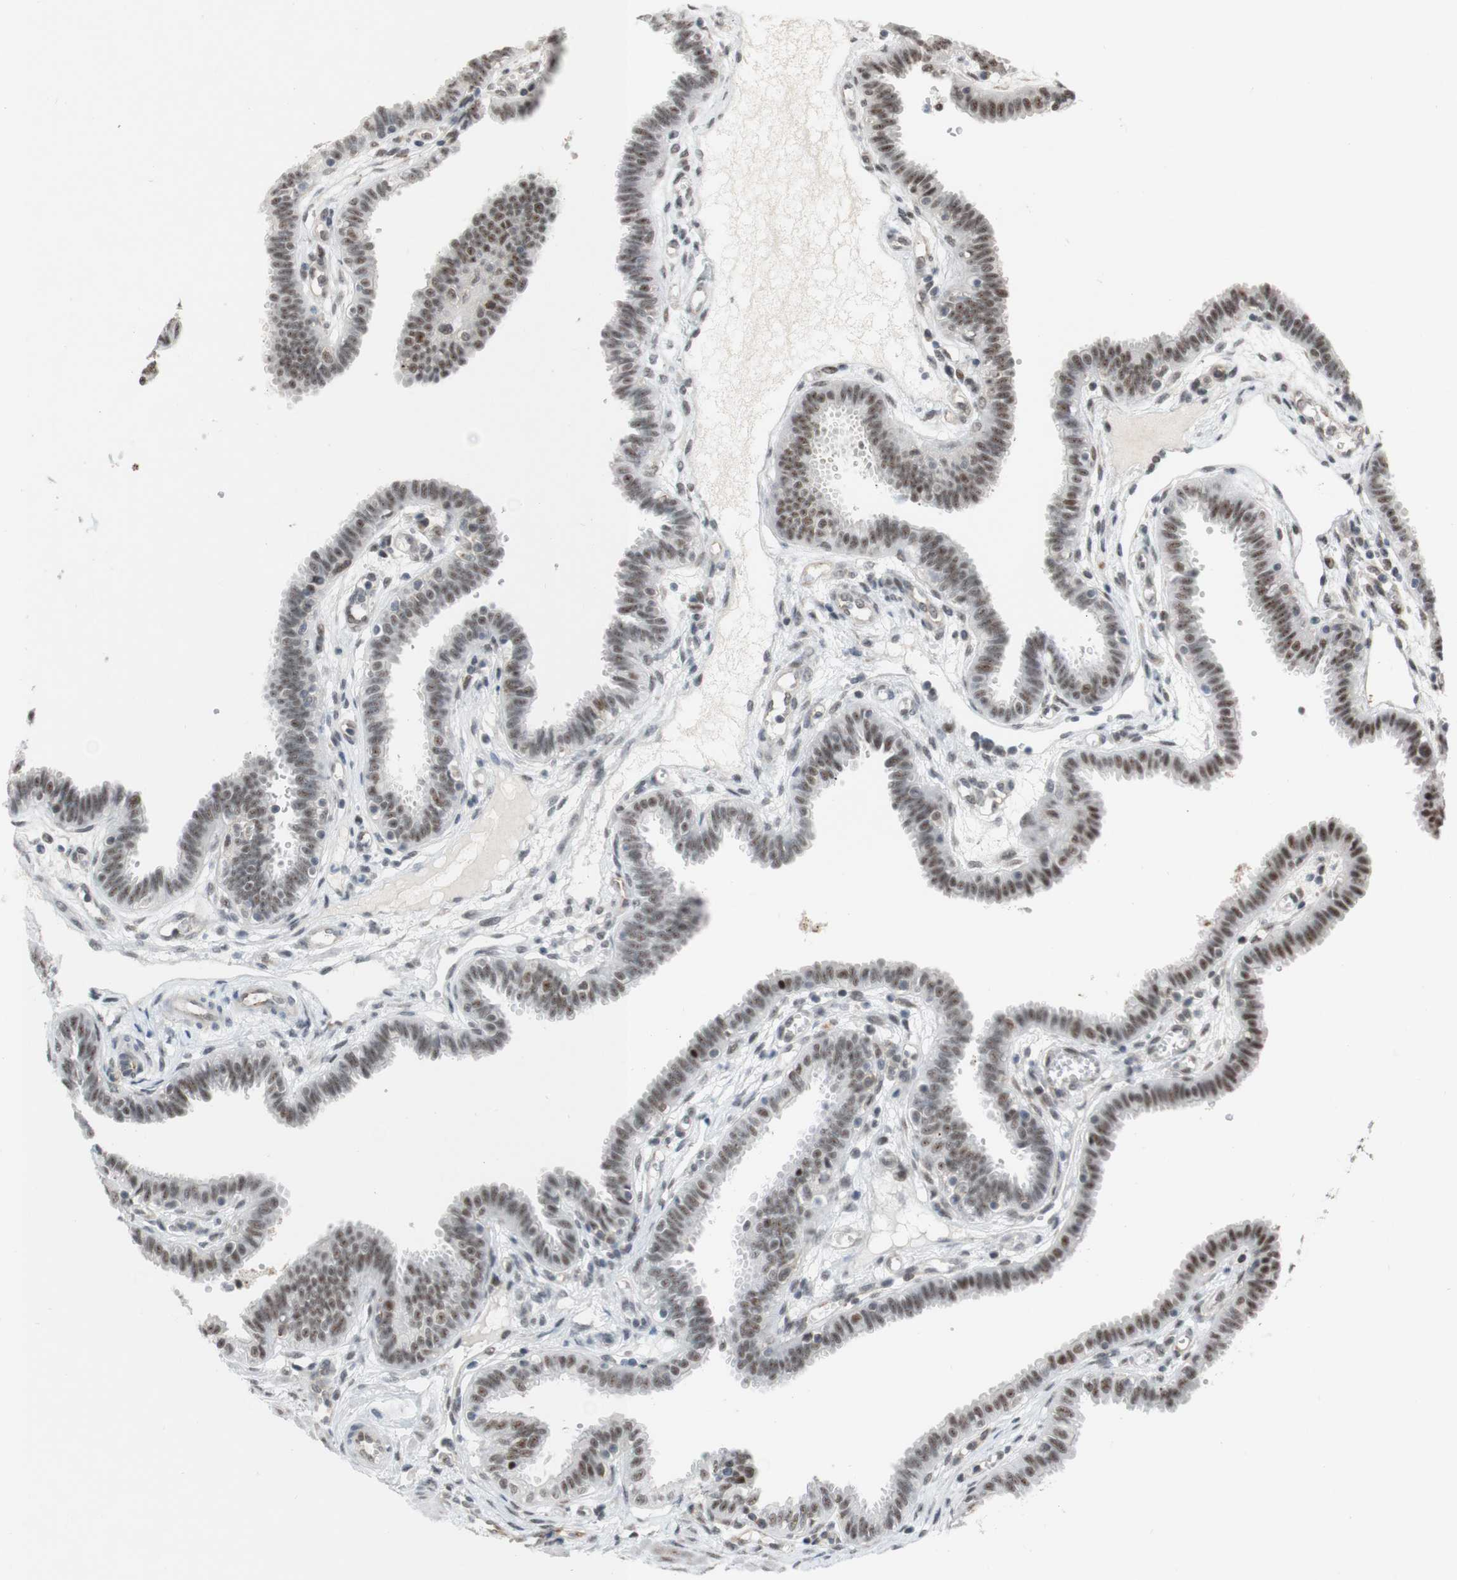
{"staining": {"intensity": "moderate", "quantity": ">75%", "location": "nuclear"}, "tissue": "fallopian tube", "cell_type": "Glandular cells", "image_type": "normal", "snomed": [{"axis": "morphology", "description": "Normal tissue, NOS"}, {"axis": "topography", "description": "Fallopian tube"}], "caption": "This photomicrograph reveals IHC staining of normal human fallopian tube, with medium moderate nuclear staining in about >75% of glandular cells.", "gene": "SAP18", "patient": {"sex": "female", "age": 32}}